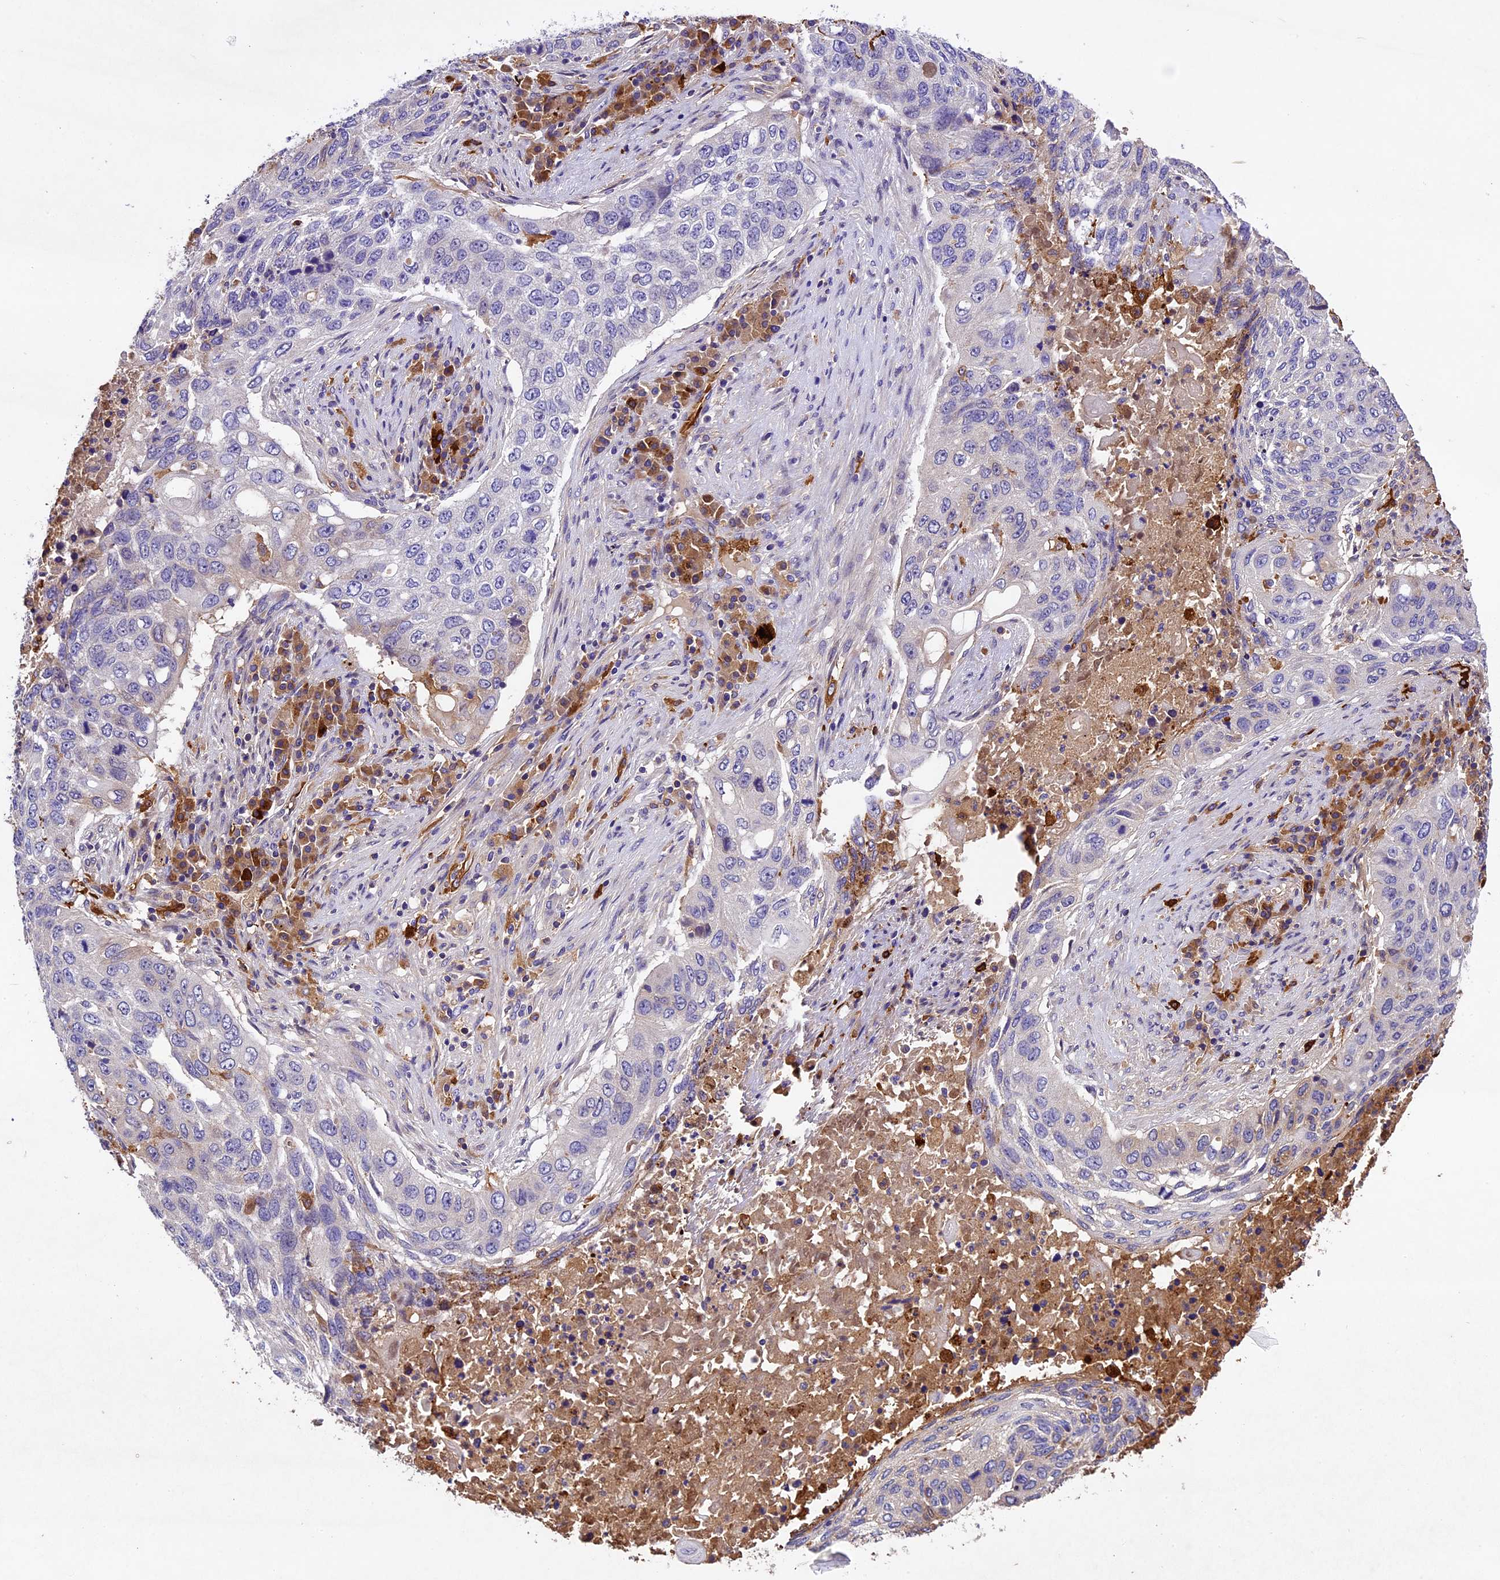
{"staining": {"intensity": "negative", "quantity": "none", "location": "none"}, "tissue": "lung cancer", "cell_type": "Tumor cells", "image_type": "cancer", "snomed": [{"axis": "morphology", "description": "Squamous cell carcinoma, NOS"}, {"axis": "topography", "description": "Lung"}], "caption": "Tumor cells show no significant positivity in lung squamous cell carcinoma. Brightfield microscopy of IHC stained with DAB (3,3'-diaminobenzidine) (brown) and hematoxylin (blue), captured at high magnification.", "gene": "CILP2", "patient": {"sex": "female", "age": 63}}